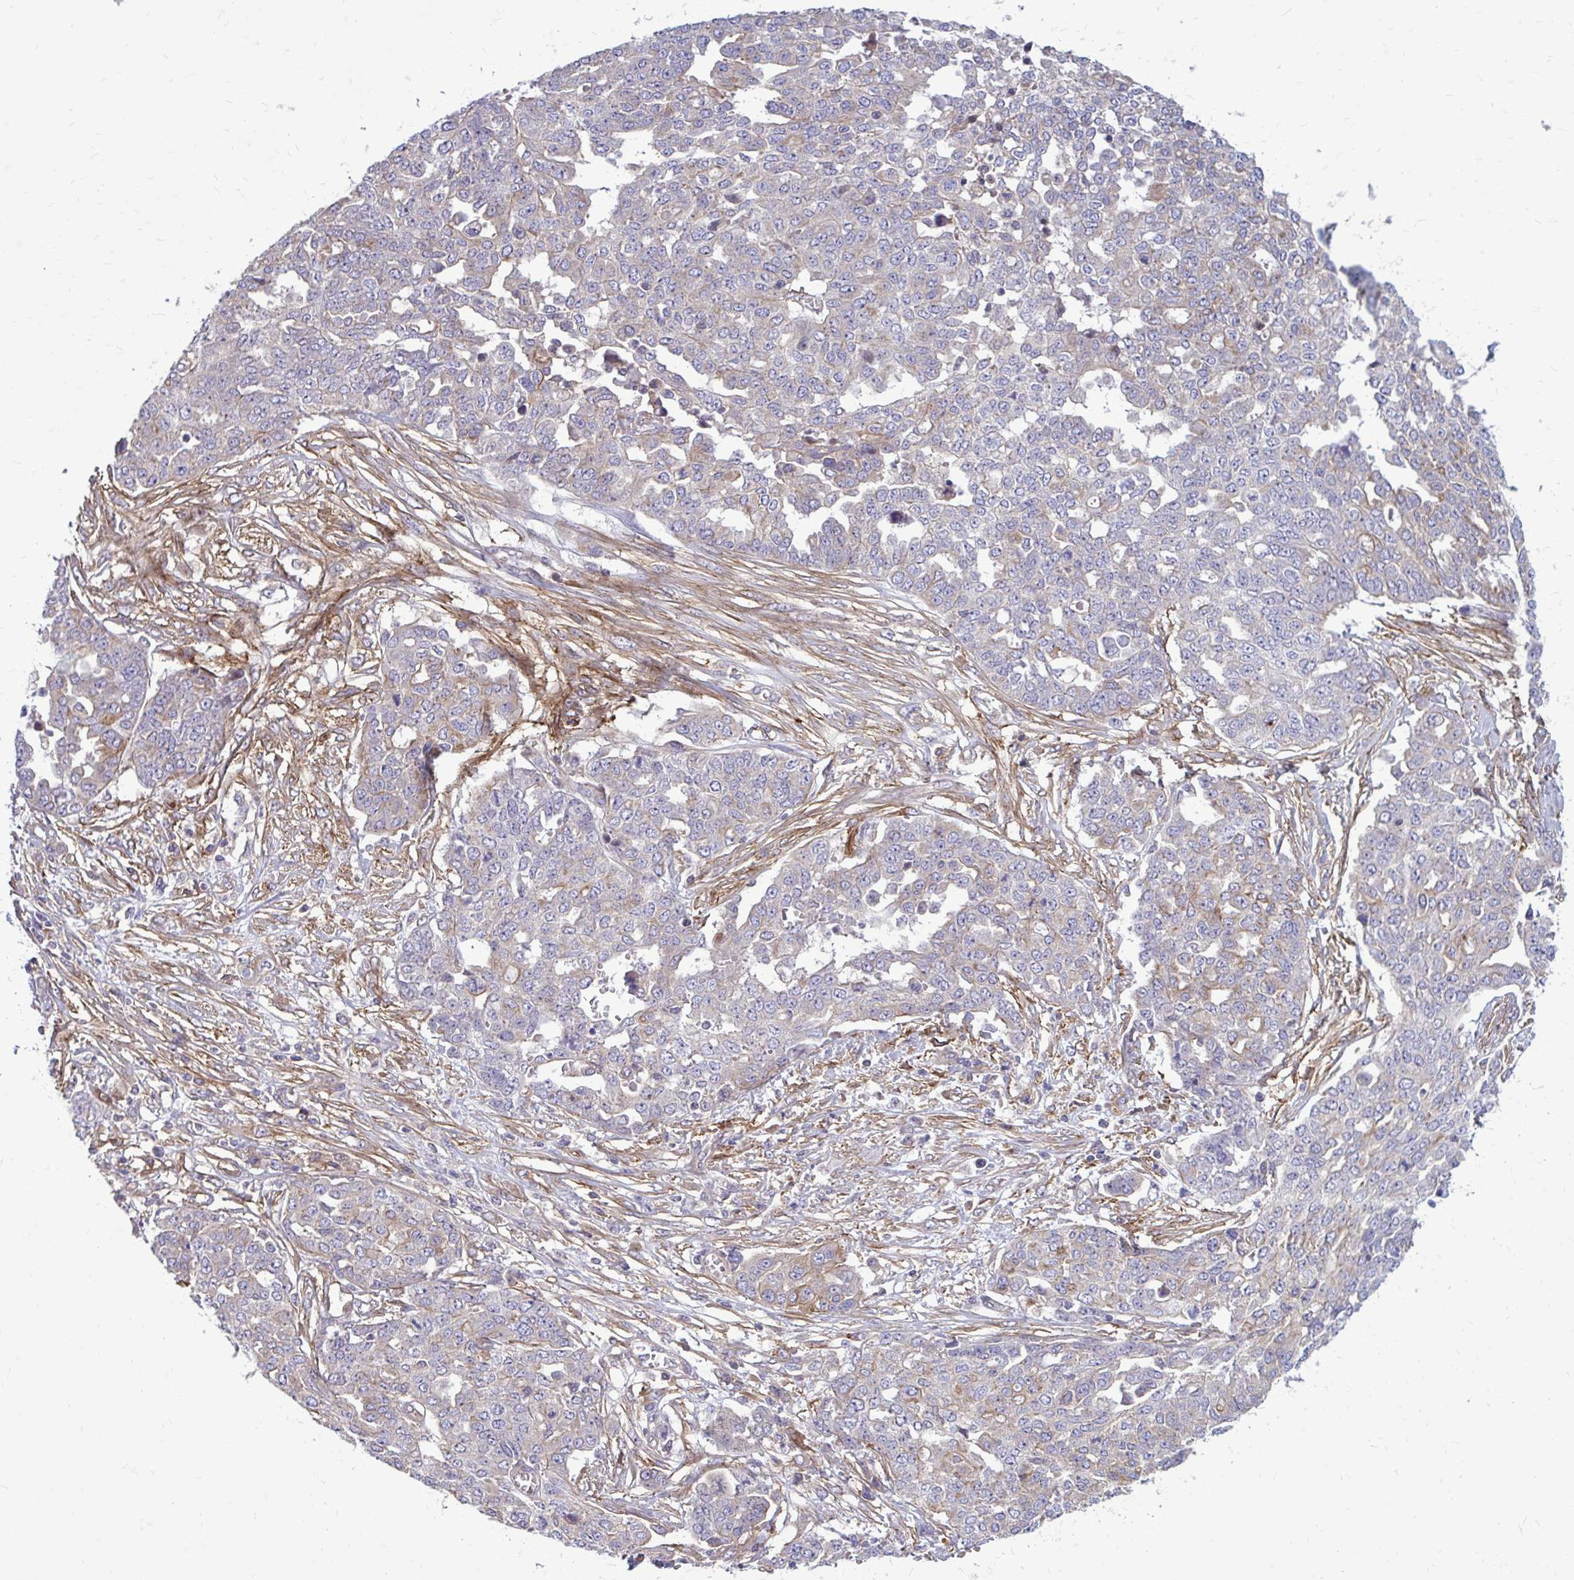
{"staining": {"intensity": "weak", "quantity": "<25%", "location": "cytoplasmic/membranous"}, "tissue": "ovarian cancer", "cell_type": "Tumor cells", "image_type": "cancer", "snomed": [{"axis": "morphology", "description": "Cystadenocarcinoma, serous, NOS"}, {"axis": "topography", "description": "Soft tissue"}, {"axis": "topography", "description": "Ovary"}], "caption": "The image shows no significant expression in tumor cells of ovarian cancer.", "gene": "FAP", "patient": {"sex": "female", "age": 57}}